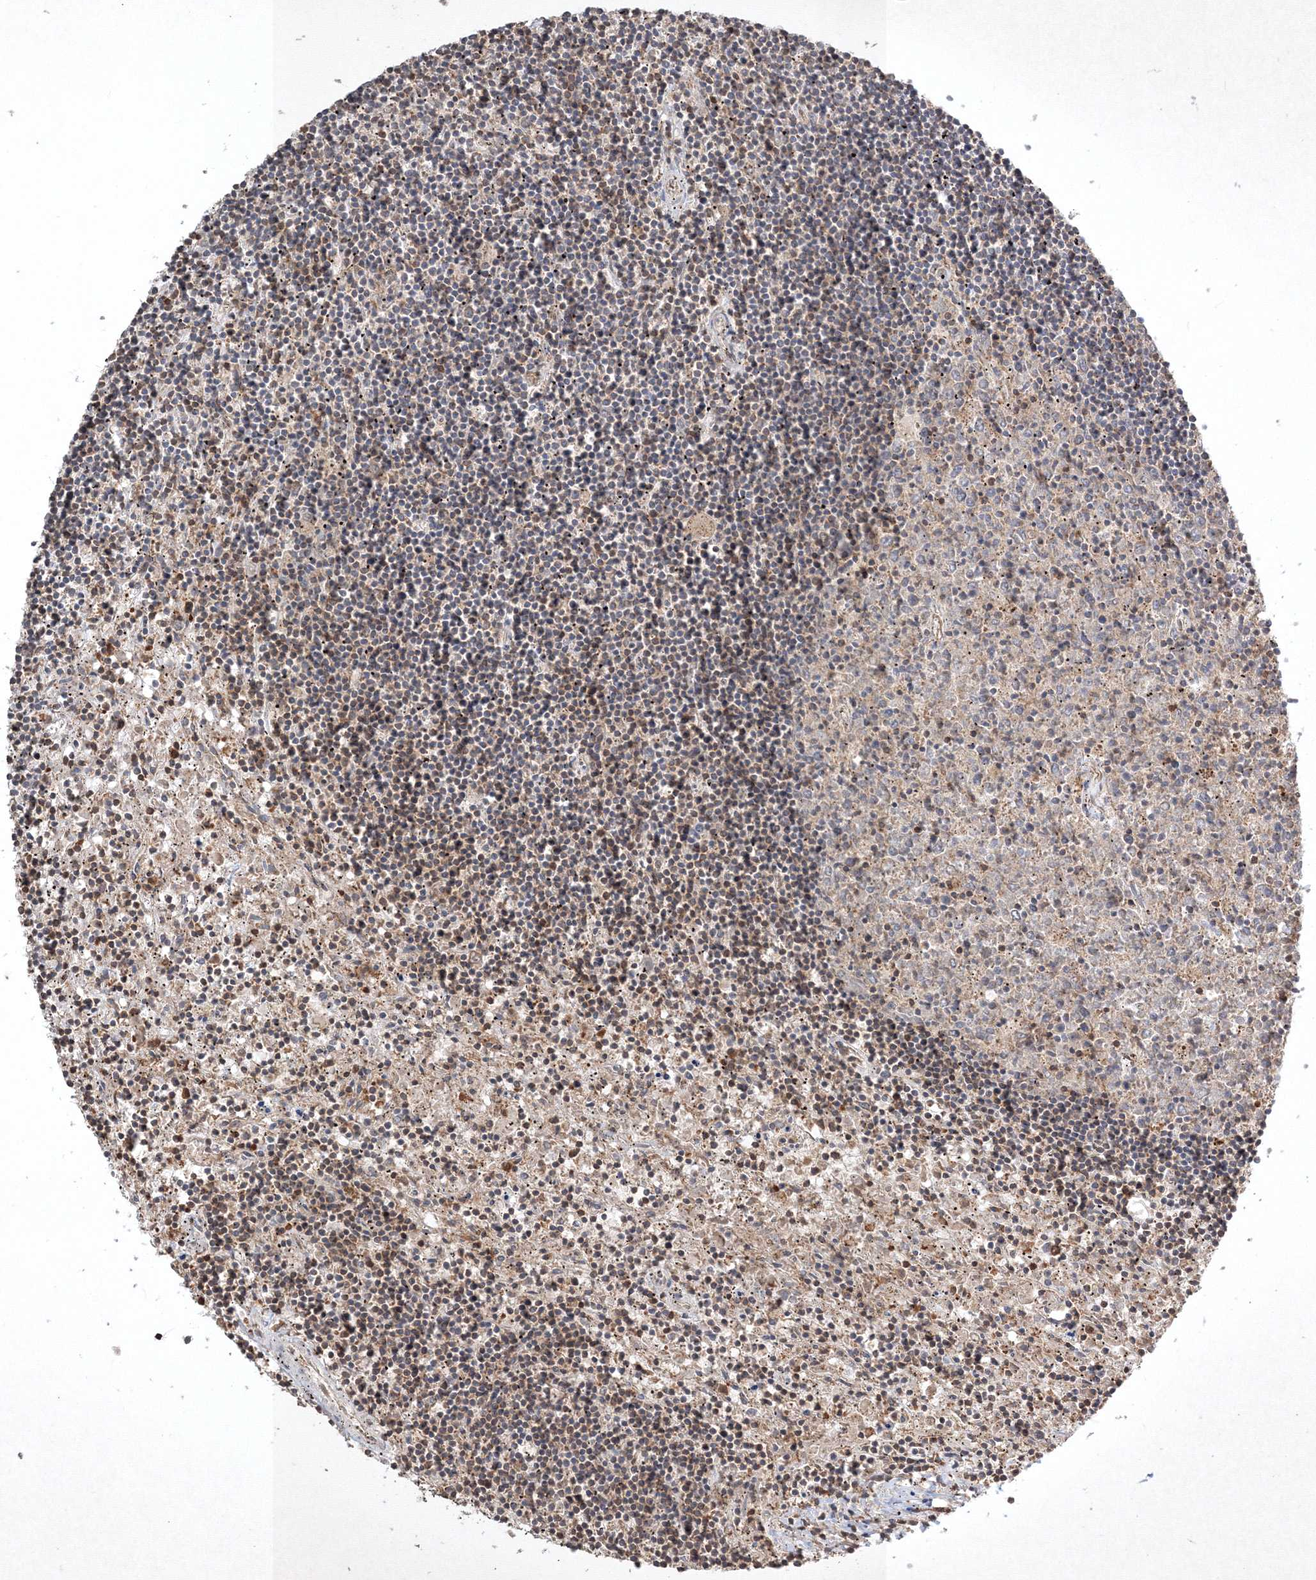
{"staining": {"intensity": "weak", "quantity": "<25%", "location": "cytoplasmic/membranous"}, "tissue": "lymphoma", "cell_type": "Tumor cells", "image_type": "cancer", "snomed": [{"axis": "morphology", "description": "Malignant lymphoma, non-Hodgkin's type, Low grade"}, {"axis": "topography", "description": "Spleen"}], "caption": "IHC micrograph of malignant lymphoma, non-Hodgkin's type (low-grade) stained for a protein (brown), which reveals no positivity in tumor cells.", "gene": "PLTP", "patient": {"sex": "male", "age": 76}}